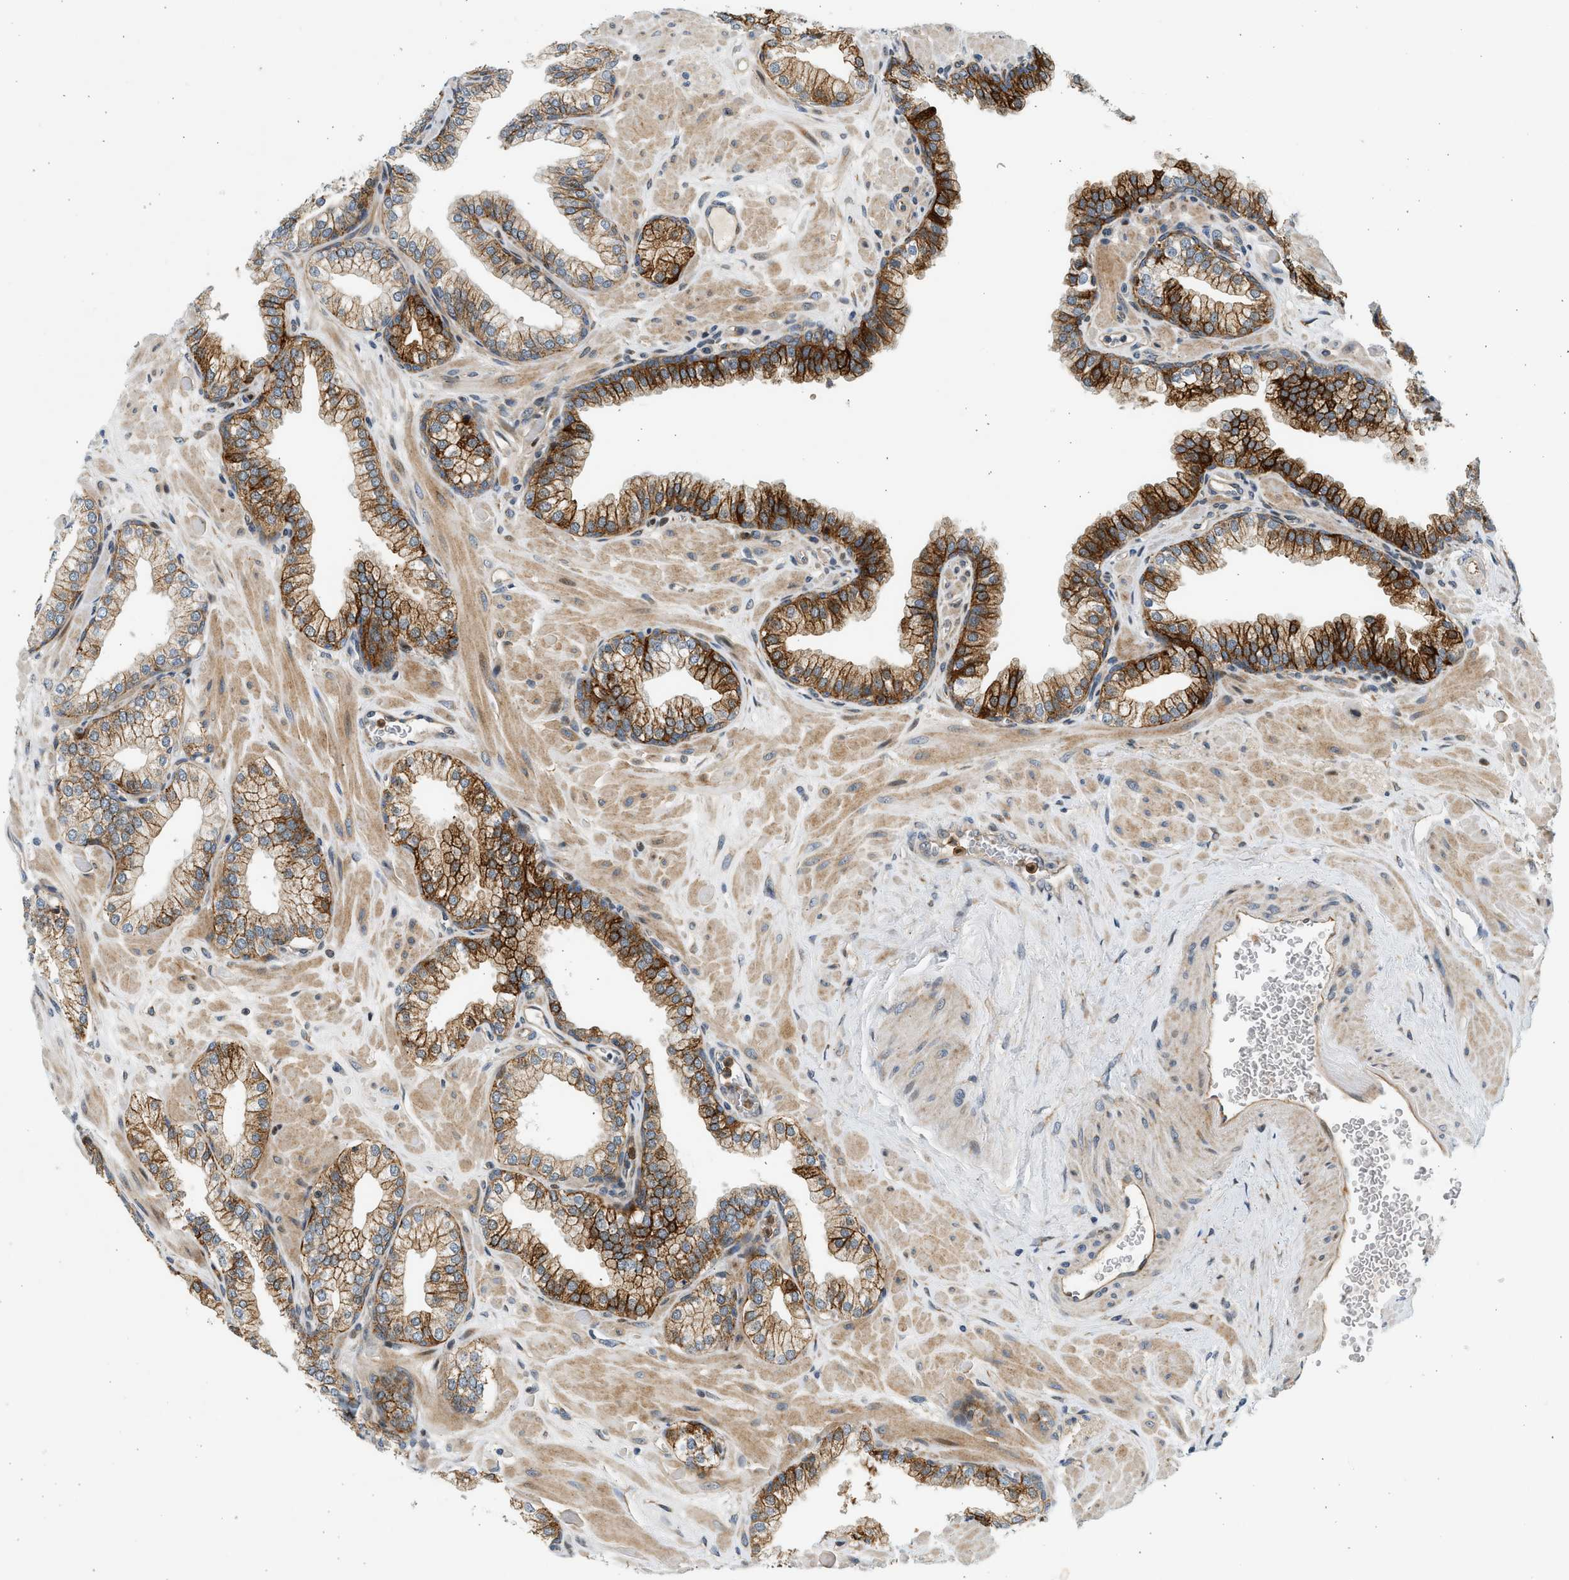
{"staining": {"intensity": "strong", "quantity": "25%-75%", "location": "cytoplasmic/membranous"}, "tissue": "prostate", "cell_type": "Glandular cells", "image_type": "normal", "snomed": [{"axis": "morphology", "description": "Normal tissue, NOS"}, {"axis": "morphology", "description": "Urothelial carcinoma, Low grade"}, {"axis": "topography", "description": "Urinary bladder"}, {"axis": "topography", "description": "Prostate"}], "caption": "A high amount of strong cytoplasmic/membranous staining is seen in about 25%-75% of glandular cells in normal prostate. Nuclei are stained in blue.", "gene": "NRSN2", "patient": {"sex": "male", "age": 60}}